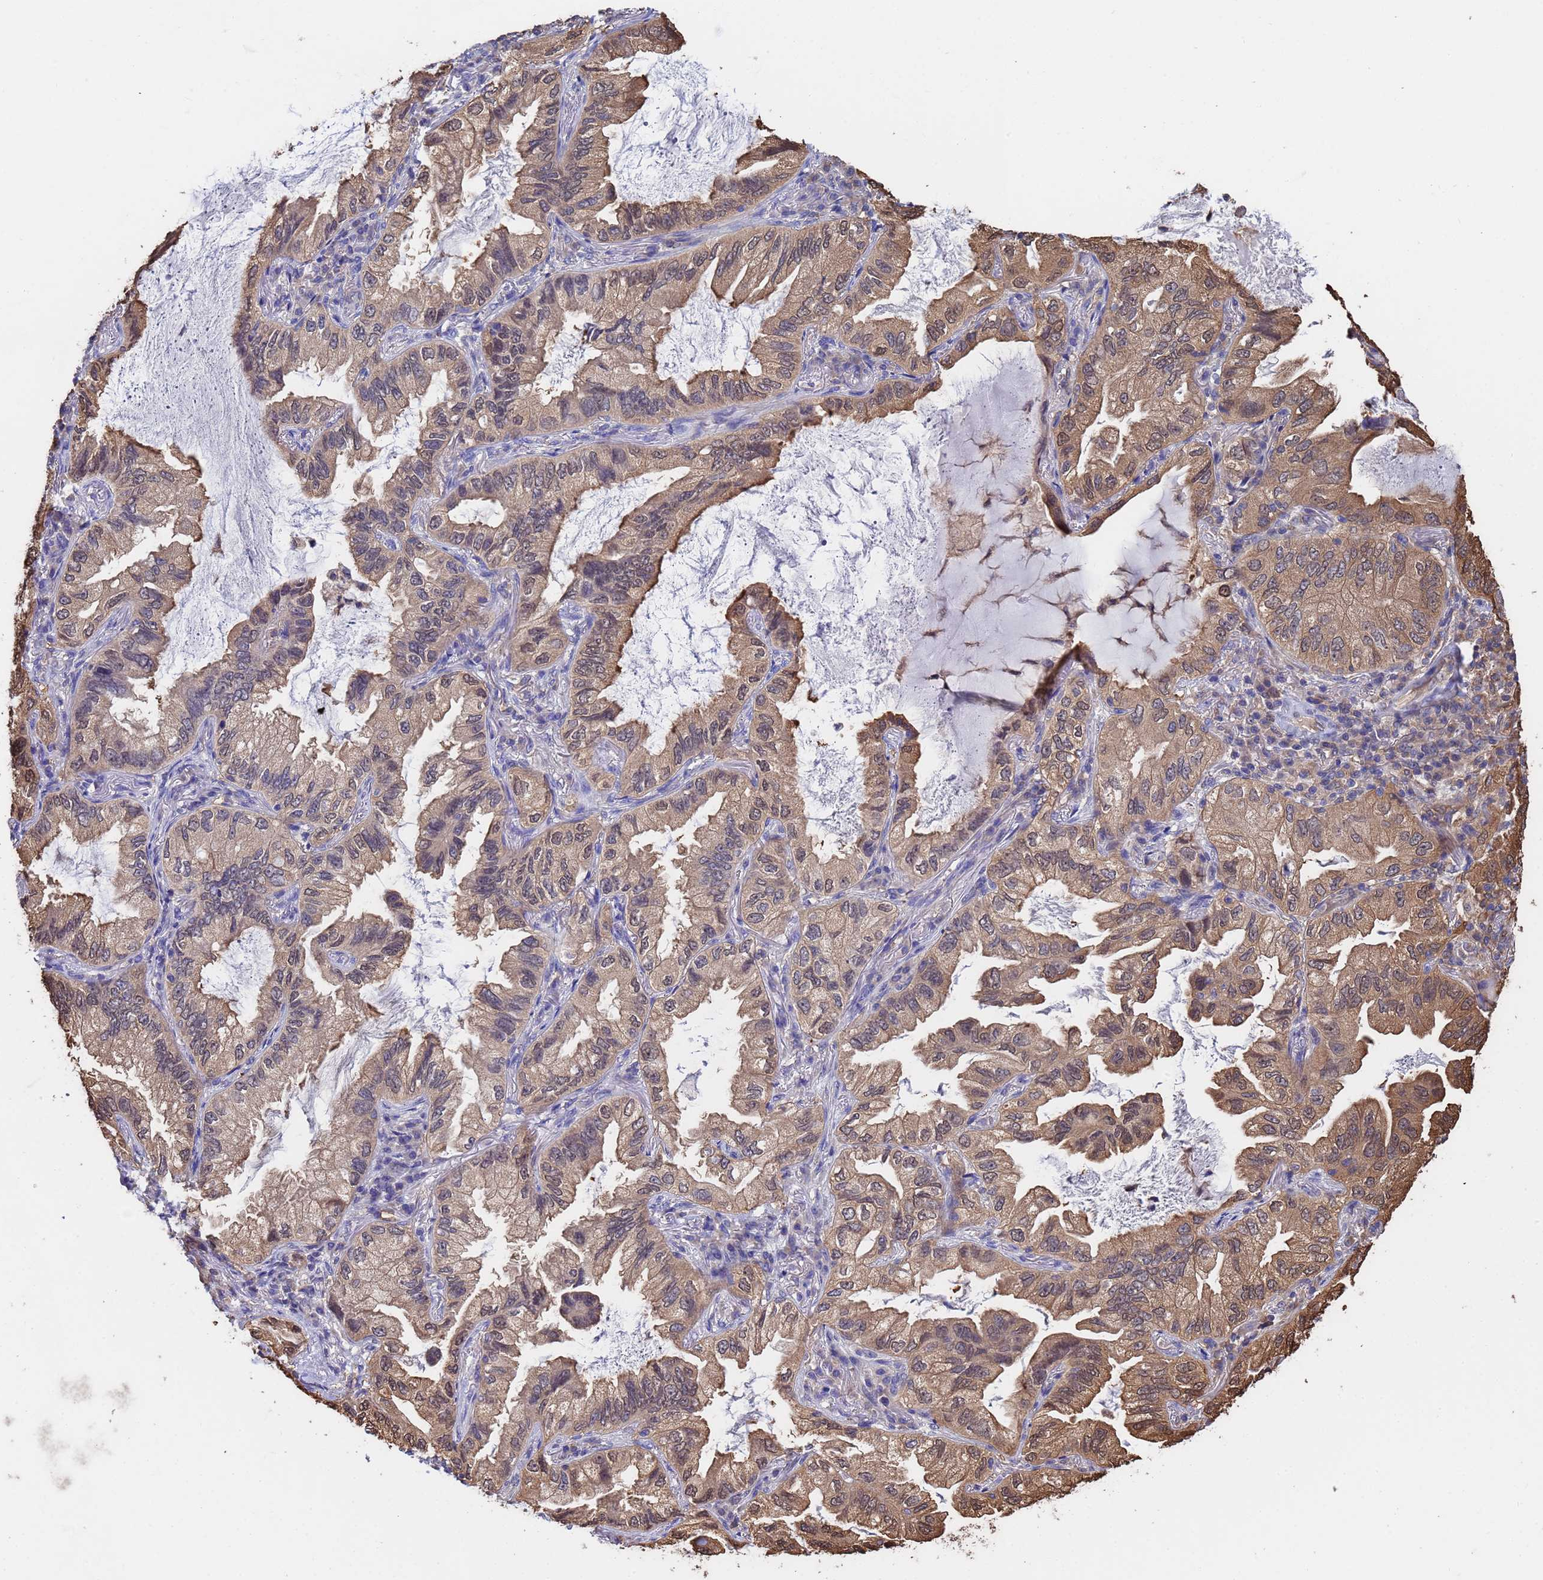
{"staining": {"intensity": "moderate", "quantity": ">75%", "location": "cytoplasmic/membranous,nuclear"}, "tissue": "lung cancer", "cell_type": "Tumor cells", "image_type": "cancer", "snomed": [{"axis": "morphology", "description": "Adenocarcinoma, NOS"}, {"axis": "topography", "description": "Lung"}], "caption": "High-power microscopy captured an immunohistochemistry histopathology image of lung cancer (adenocarcinoma), revealing moderate cytoplasmic/membranous and nuclear staining in about >75% of tumor cells.", "gene": "FAM25A", "patient": {"sex": "female", "age": 69}}